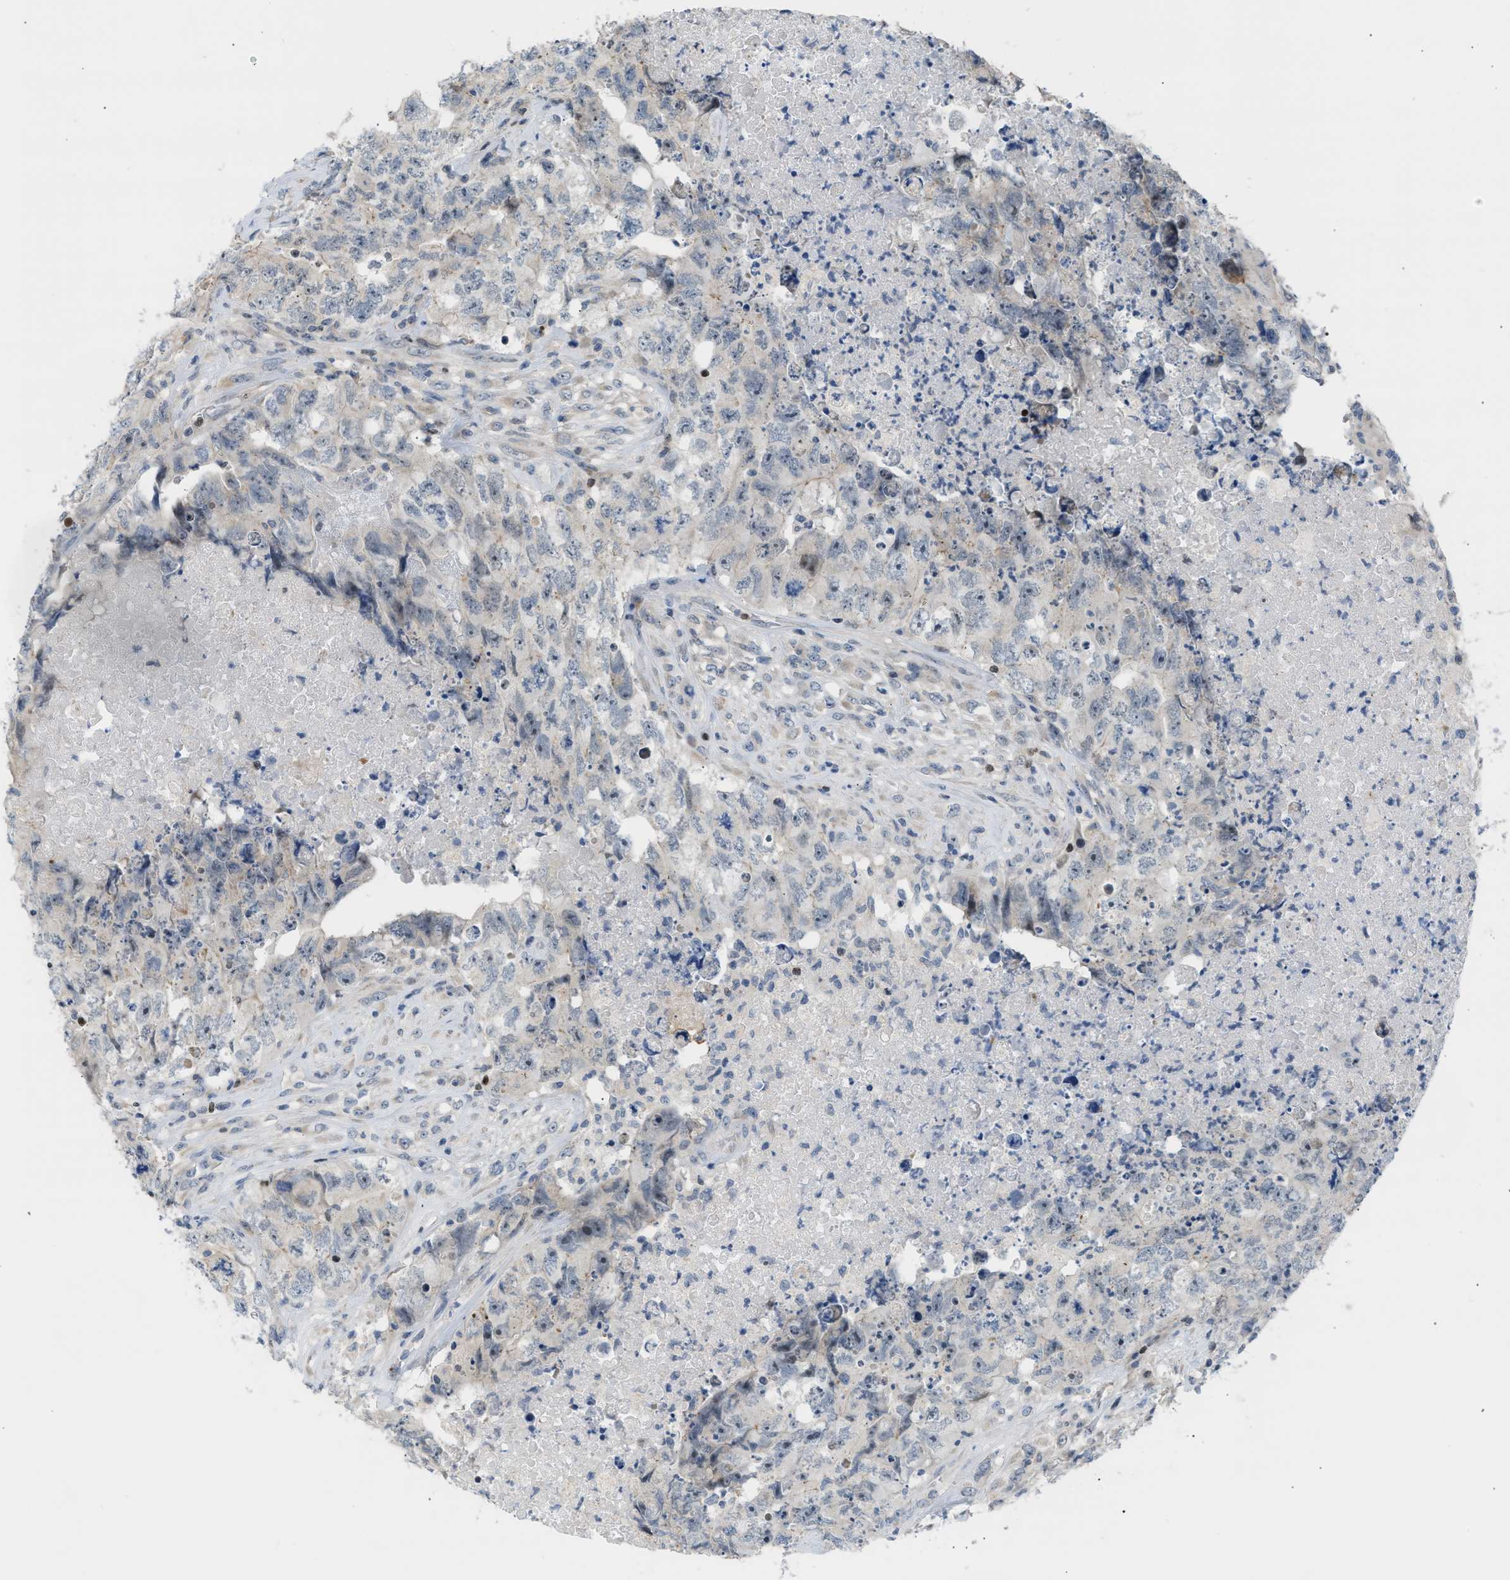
{"staining": {"intensity": "weak", "quantity": "<25%", "location": "cytoplasmic/membranous,nuclear"}, "tissue": "testis cancer", "cell_type": "Tumor cells", "image_type": "cancer", "snomed": [{"axis": "morphology", "description": "Carcinoma, Embryonal, NOS"}, {"axis": "topography", "description": "Testis"}], "caption": "Immunohistochemistry photomicrograph of testis embryonal carcinoma stained for a protein (brown), which exhibits no expression in tumor cells. (DAB immunohistochemistry with hematoxylin counter stain).", "gene": "NPS", "patient": {"sex": "male", "age": 32}}